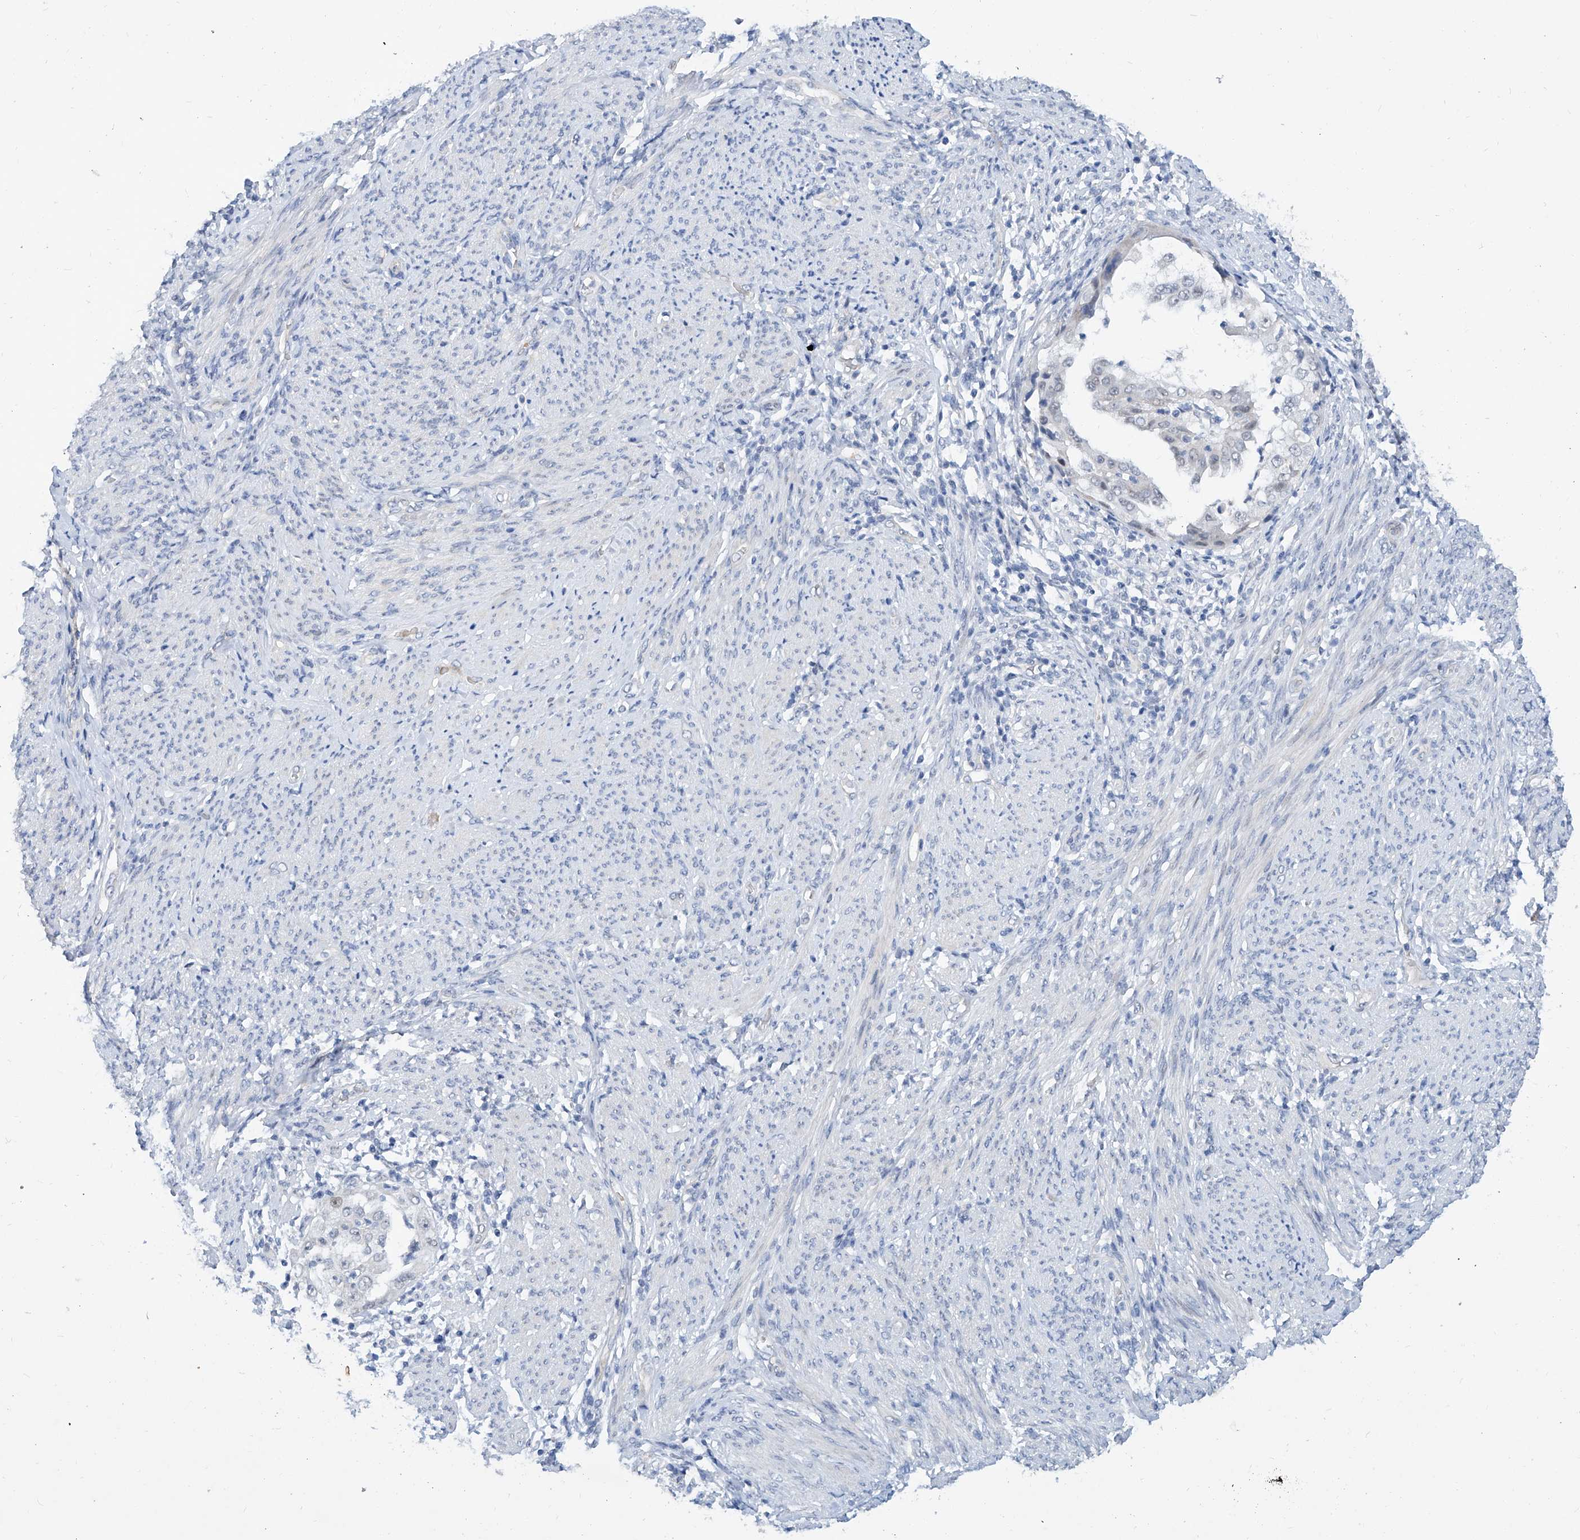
{"staining": {"intensity": "negative", "quantity": "none", "location": "none"}, "tissue": "endometrial cancer", "cell_type": "Tumor cells", "image_type": "cancer", "snomed": [{"axis": "morphology", "description": "Adenocarcinoma, NOS"}, {"axis": "topography", "description": "Endometrium"}], "caption": "High power microscopy histopathology image of an immunohistochemistry (IHC) image of endometrial cancer, revealing no significant positivity in tumor cells.", "gene": "BPTF", "patient": {"sex": "female", "age": 85}}